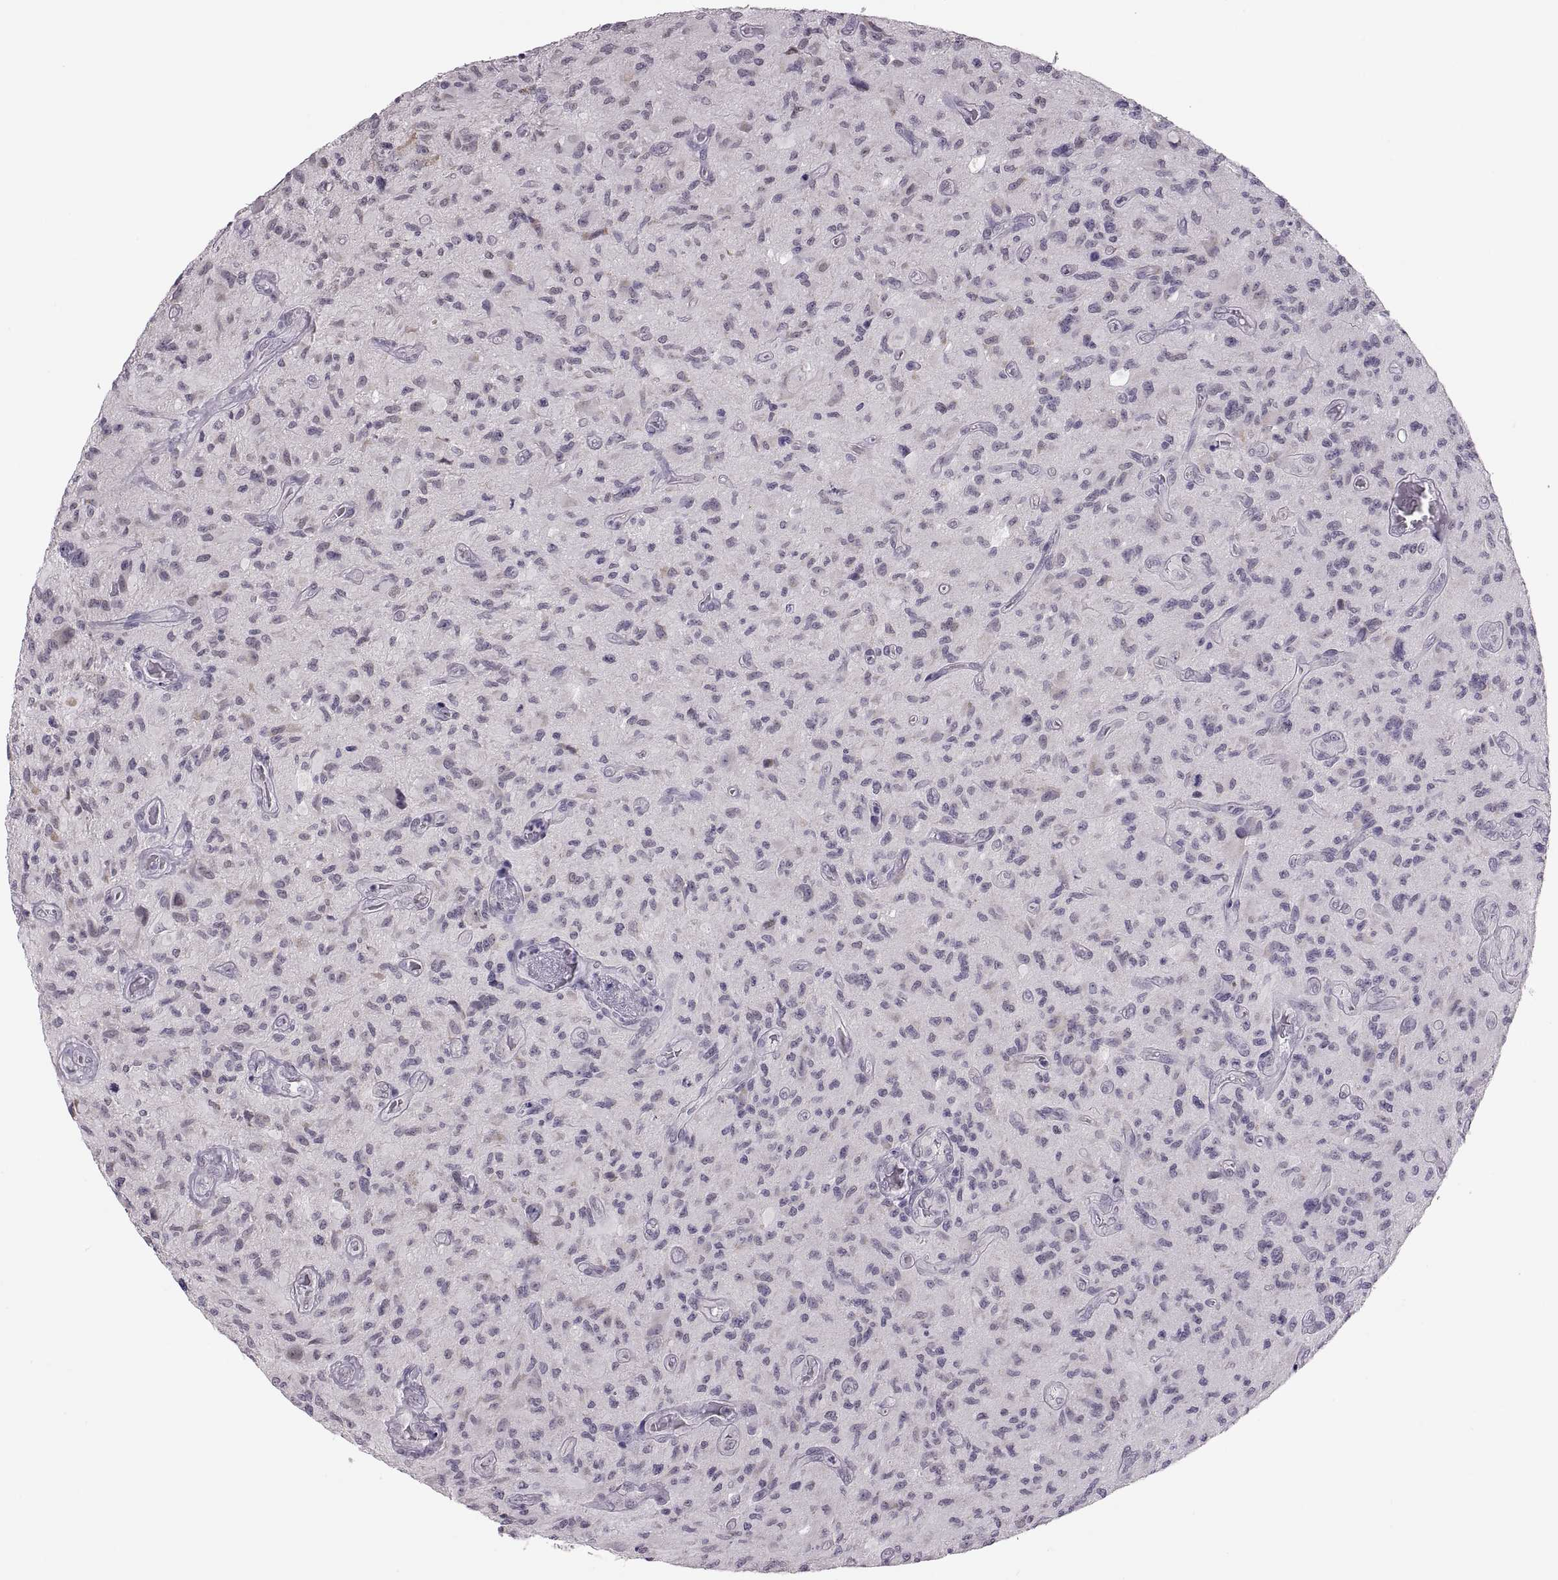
{"staining": {"intensity": "negative", "quantity": "none", "location": "none"}, "tissue": "glioma", "cell_type": "Tumor cells", "image_type": "cancer", "snomed": [{"axis": "morphology", "description": "Glioma, malignant, NOS"}, {"axis": "morphology", "description": "Glioma, malignant, High grade"}, {"axis": "topography", "description": "Brain"}], "caption": "This histopathology image is of glioma stained with IHC to label a protein in brown with the nuclei are counter-stained blue. There is no staining in tumor cells.", "gene": "ADH6", "patient": {"sex": "female", "age": 71}}